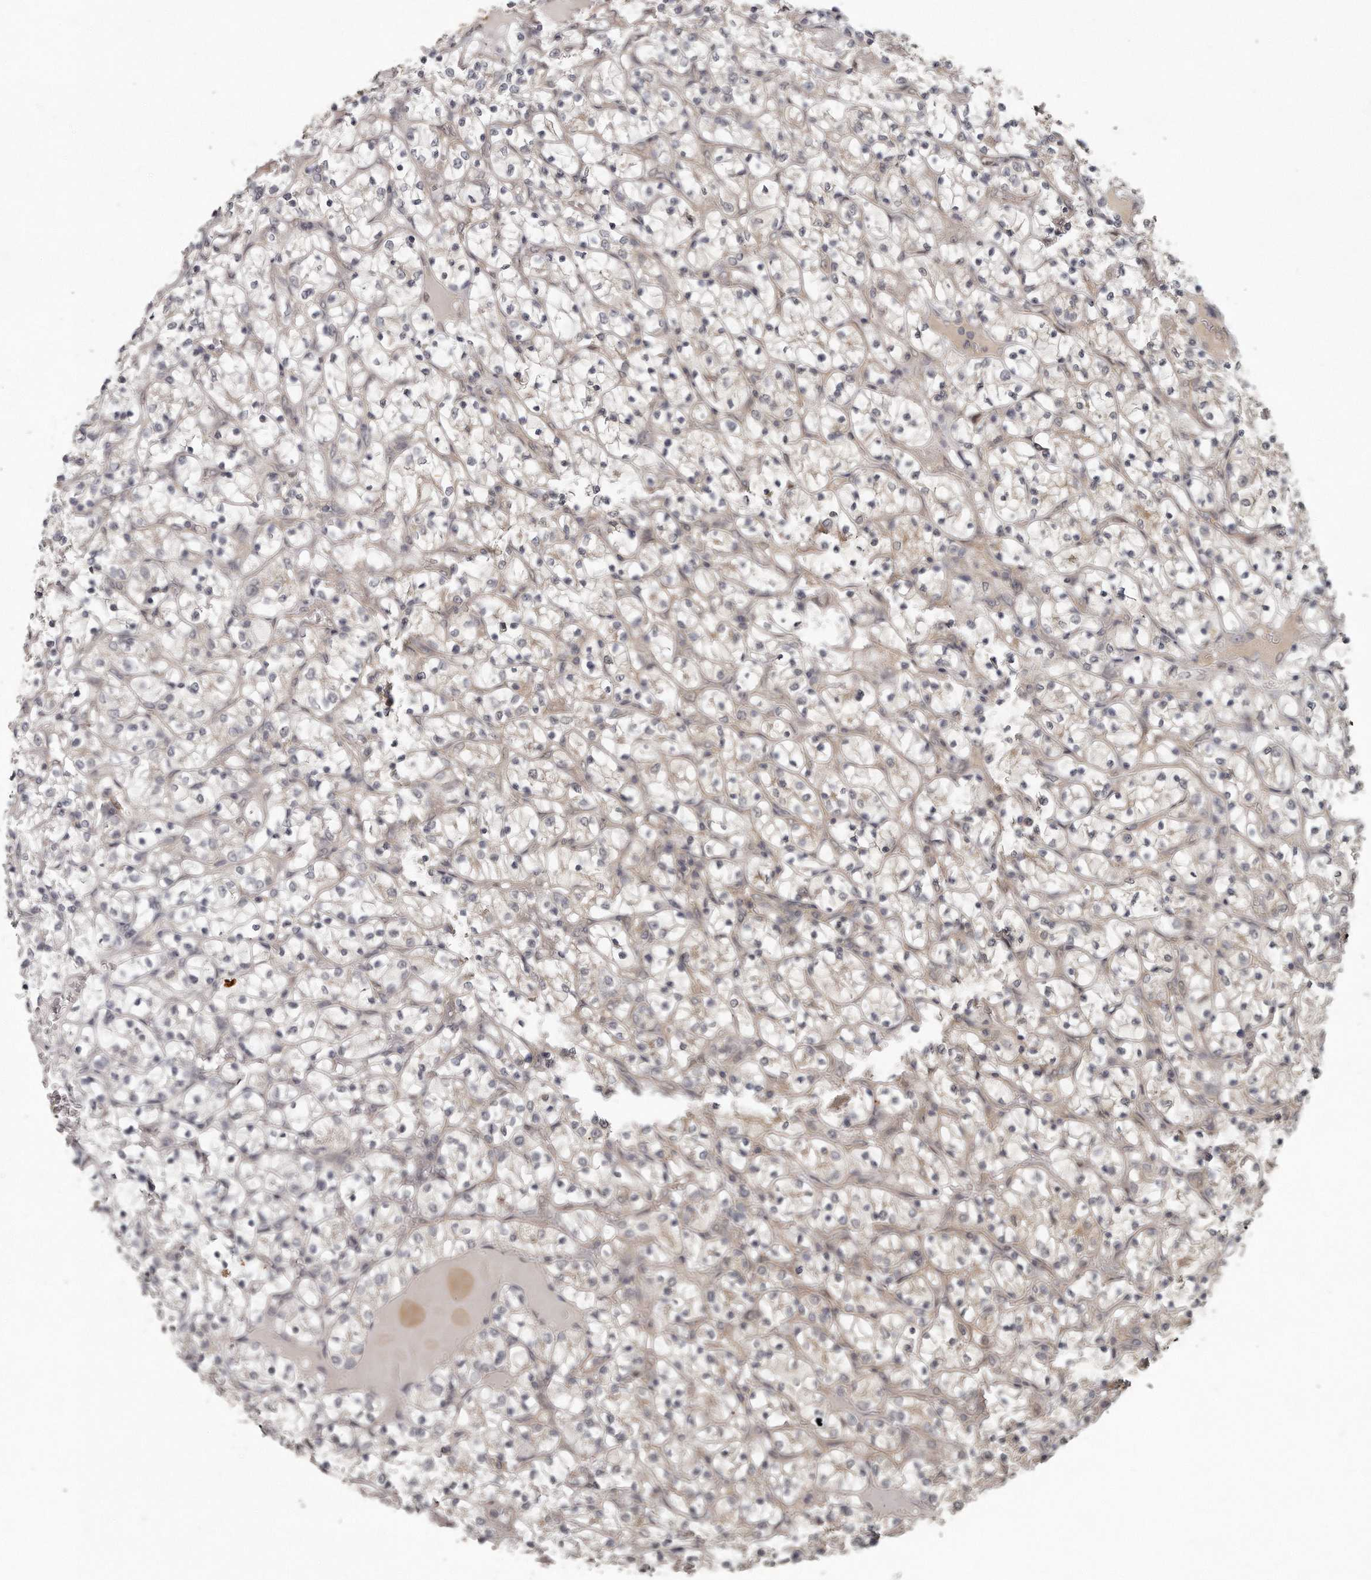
{"staining": {"intensity": "weak", "quantity": "<25%", "location": "cytoplasmic/membranous"}, "tissue": "renal cancer", "cell_type": "Tumor cells", "image_type": "cancer", "snomed": [{"axis": "morphology", "description": "Adenocarcinoma, NOS"}, {"axis": "topography", "description": "Kidney"}], "caption": "IHC photomicrograph of renal adenocarcinoma stained for a protein (brown), which reveals no expression in tumor cells.", "gene": "GGCT", "patient": {"sex": "female", "age": 69}}